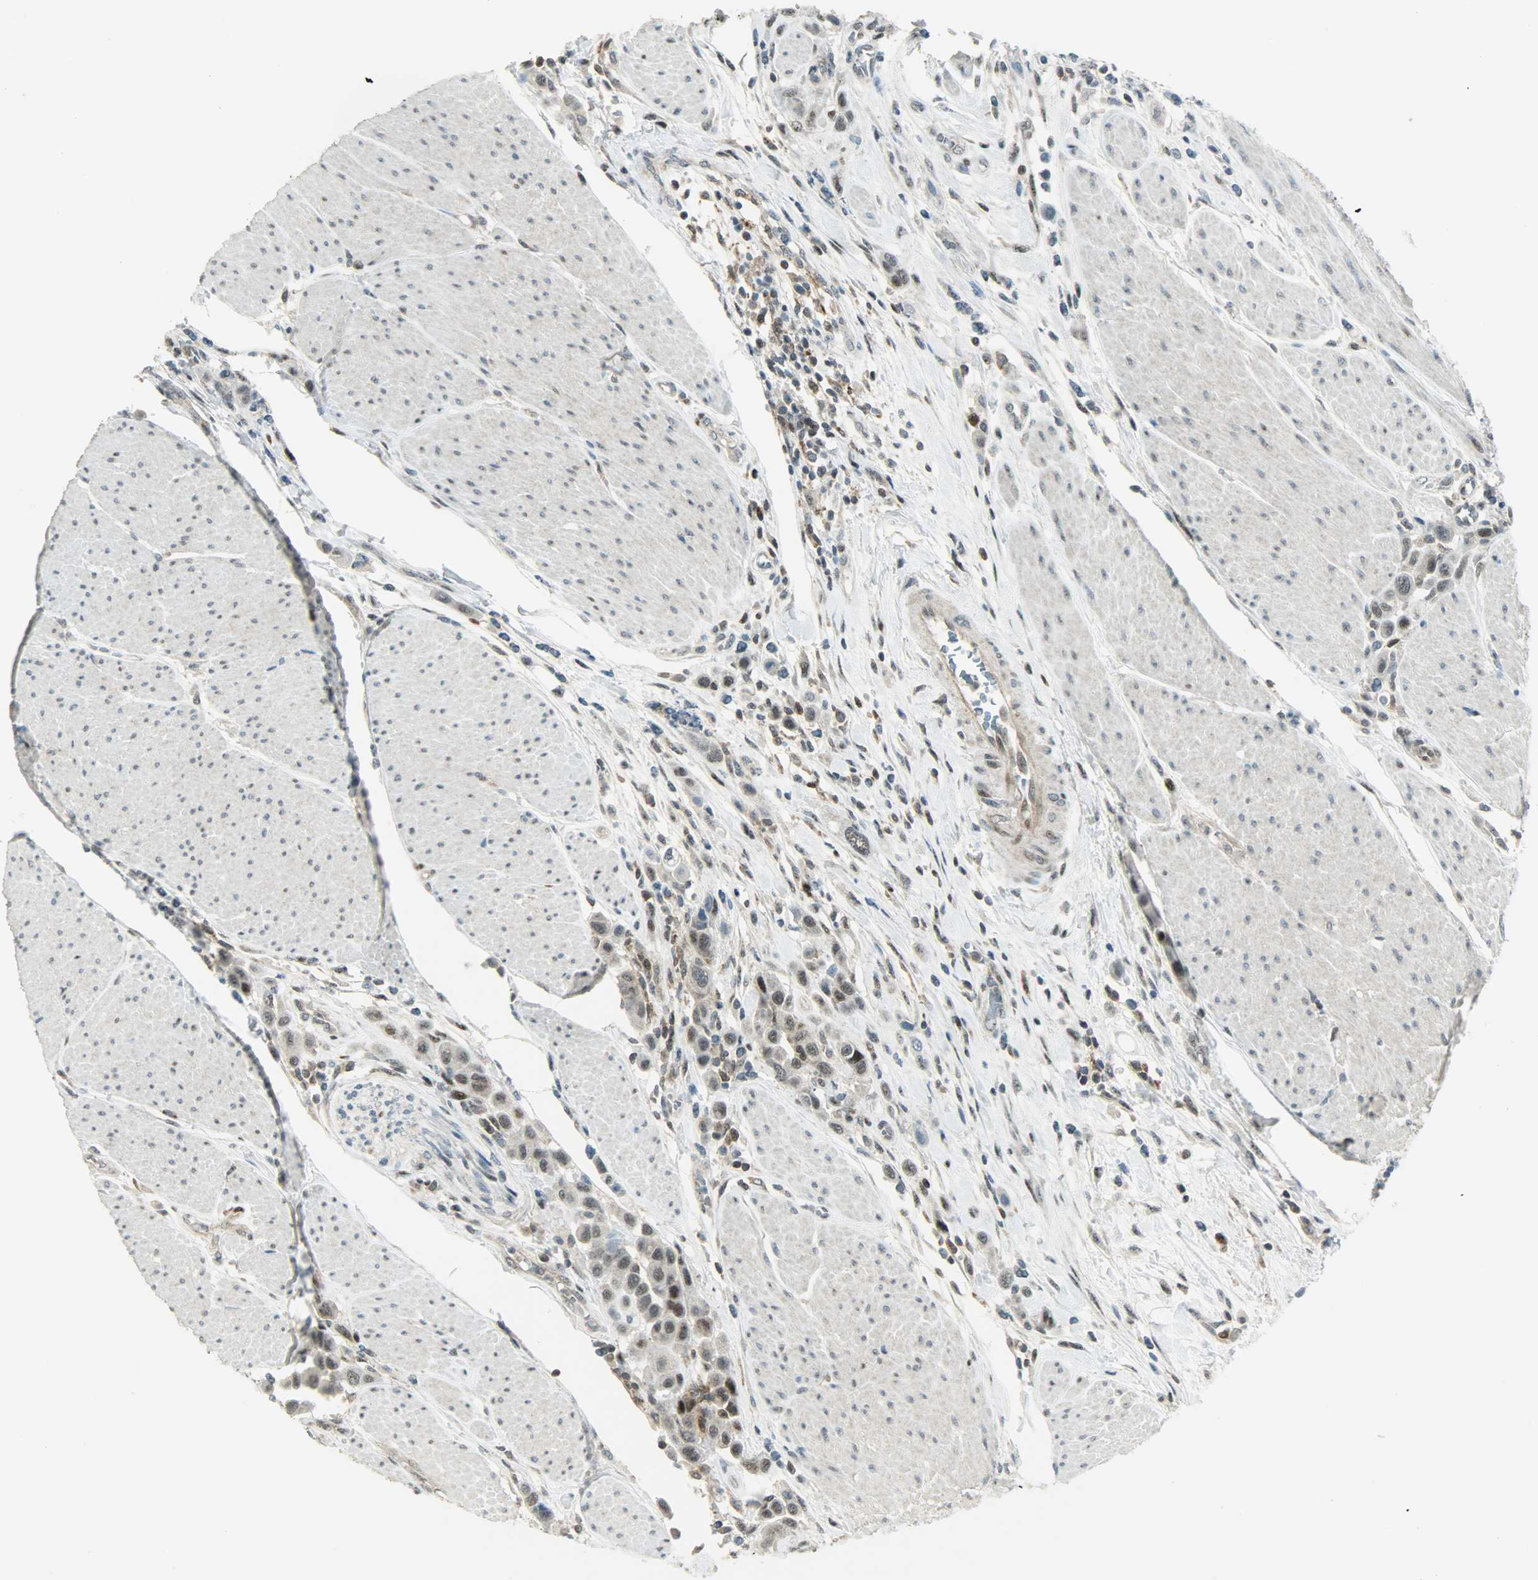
{"staining": {"intensity": "weak", "quantity": ">75%", "location": "nuclear"}, "tissue": "urothelial cancer", "cell_type": "Tumor cells", "image_type": "cancer", "snomed": [{"axis": "morphology", "description": "Urothelial carcinoma, High grade"}, {"axis": "topography", "description": "Urinary bladder"}], "caption": "Tumor cells reveal weak nuclear staining in approximately >75% of cells in high-grade urothelial carcinoma. (DAB (3,3'-diaminobenzidine) IHC with brightfield microscopy, high magnification).", "gene": "IL15", "patient": {"sex": "male", "age": 50}}